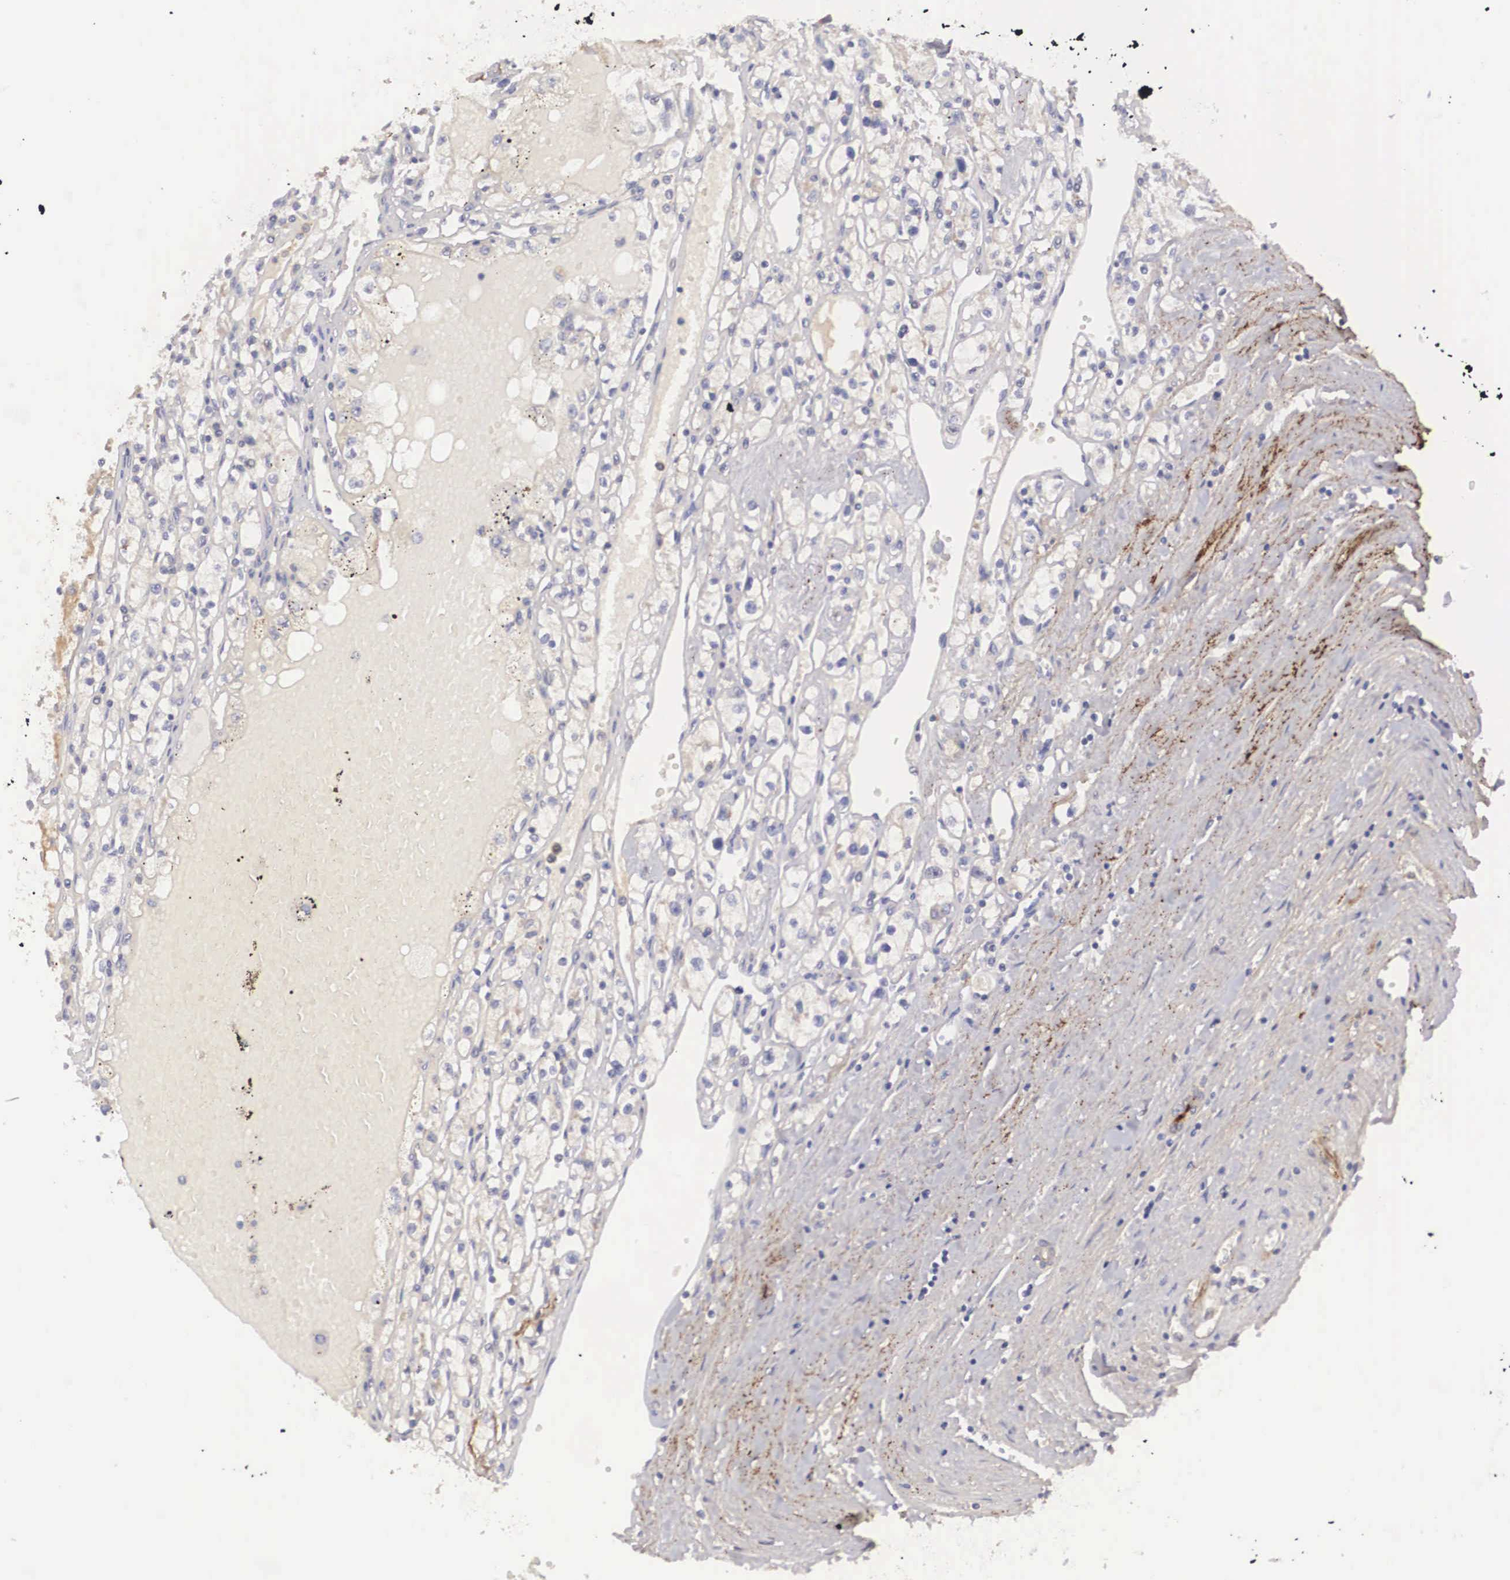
{"staining": {"intensity": "negative", "quantity": "none", "location": "none"}, "tissue": "renal cancer", "cell_type": "Tumor cells", "image_type": "cancer", "snomed": [{"axis": "morphology", "description": "Adenocarcinoma, NOS"}, {"axis": "topography", "description": "Kidney"}], "caption": "This photomicrograph is of adenocarcinoma (renal) stained with immunohistochemistry to label a protein in brown with the nuclei are counter-stained blue. There is no staining in tumor cells.", "gene": "CLU", "patient": {"sex": "male", "age": 56}}